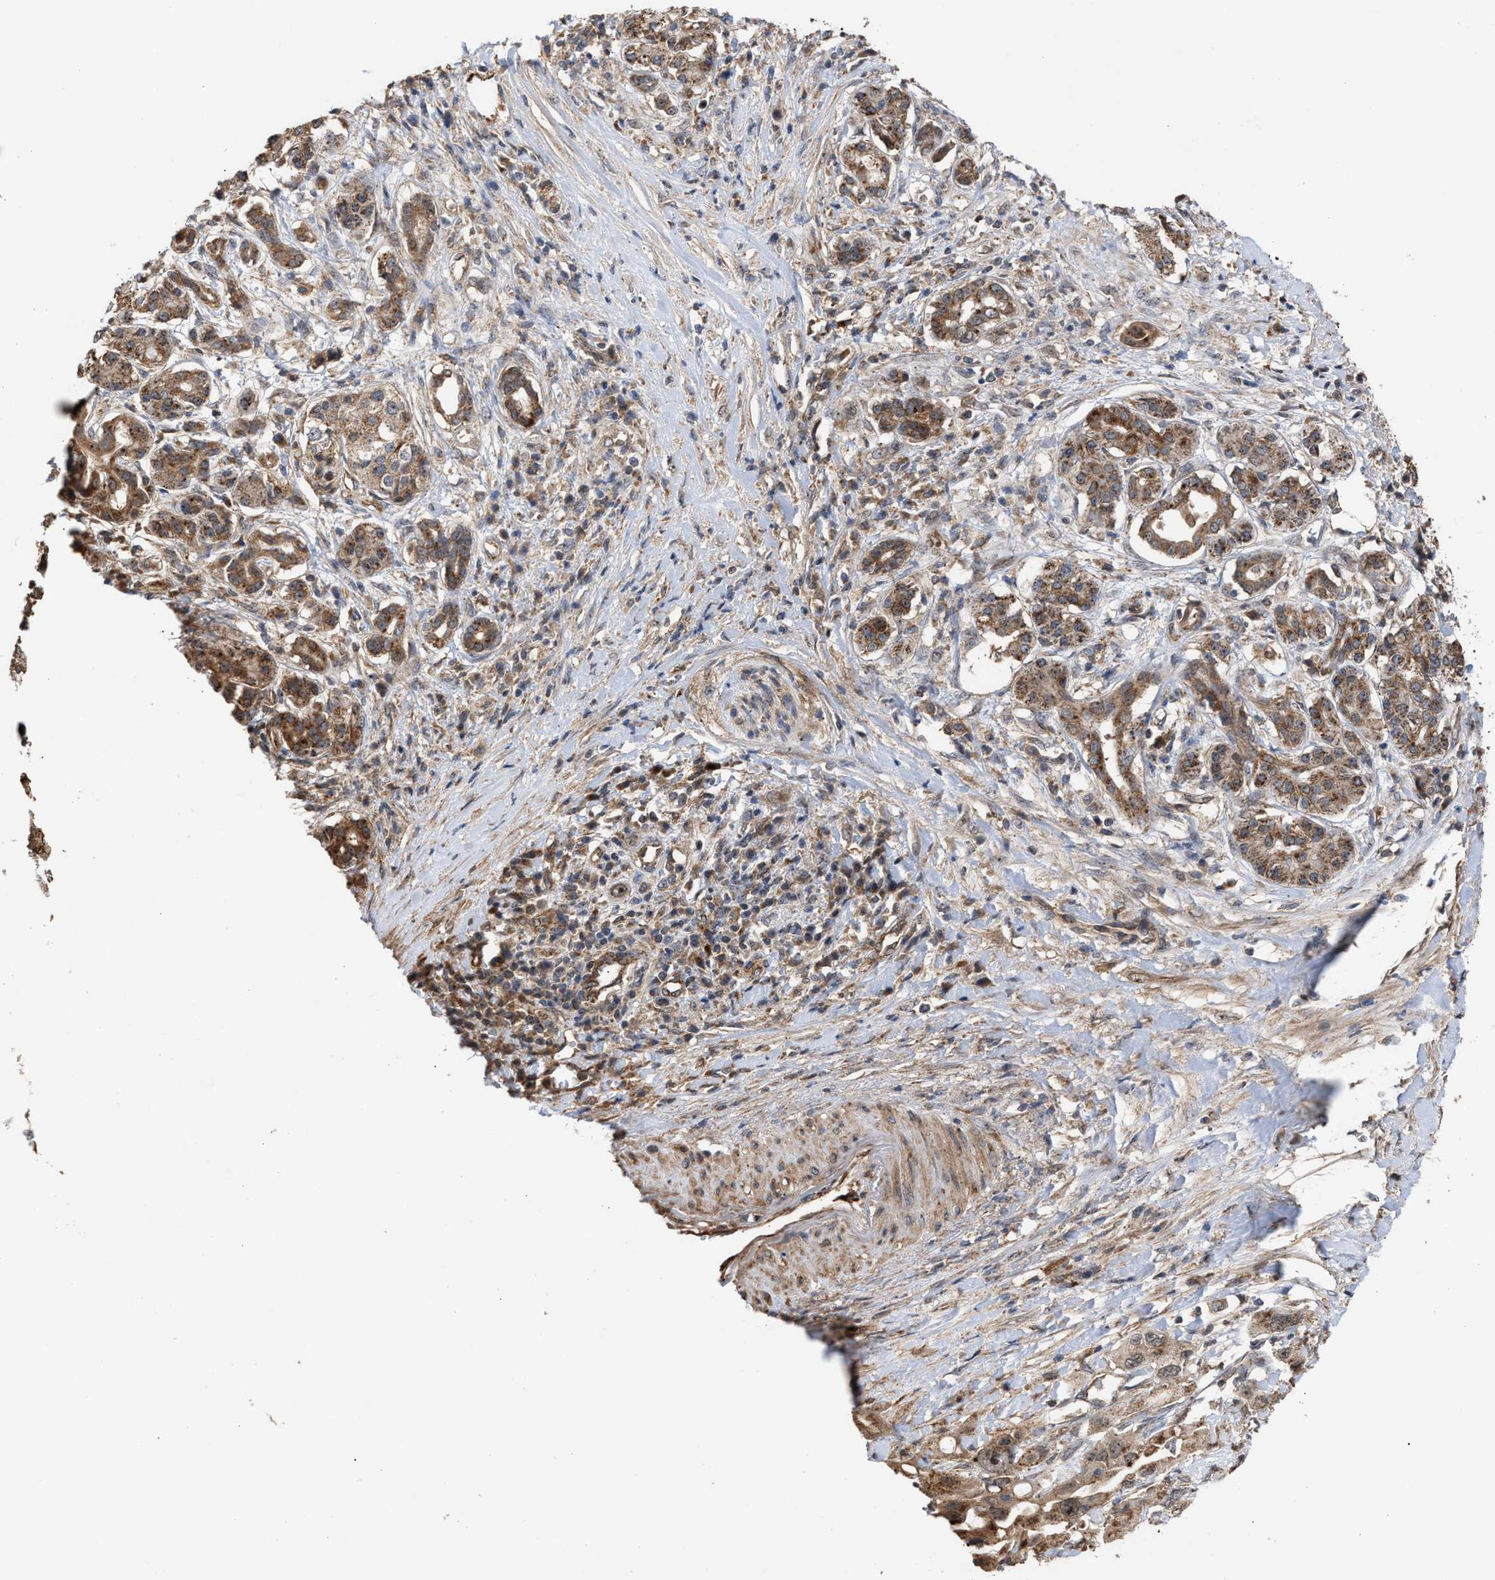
{"staining": {"intensity": "moderate", "quantity": ">75%", "location": "cytoplasmic/membranous"}, "tissue": "pancreatic cancer", "cell_type": "Tumor cells", "image_type": "cancer", "snomed": [{"axis": "morphology", "description": "Adenocarcinoma, NOS"}, {"axis": "topography", "description": "Pancreas"}], "caption": "Adenocarcinoma (pancreatic) was stained to show a protein in brown. There is medium levels of moderate cytoplasmic/membranous positivity in about >75% of tumor cells. Using DAB (brown) and hematoxylin (blue) stains, captured at high magnification using brightfield microscopy.", "gene": "EXOSC2", "patient": {"sex": "female", "age": 56}}